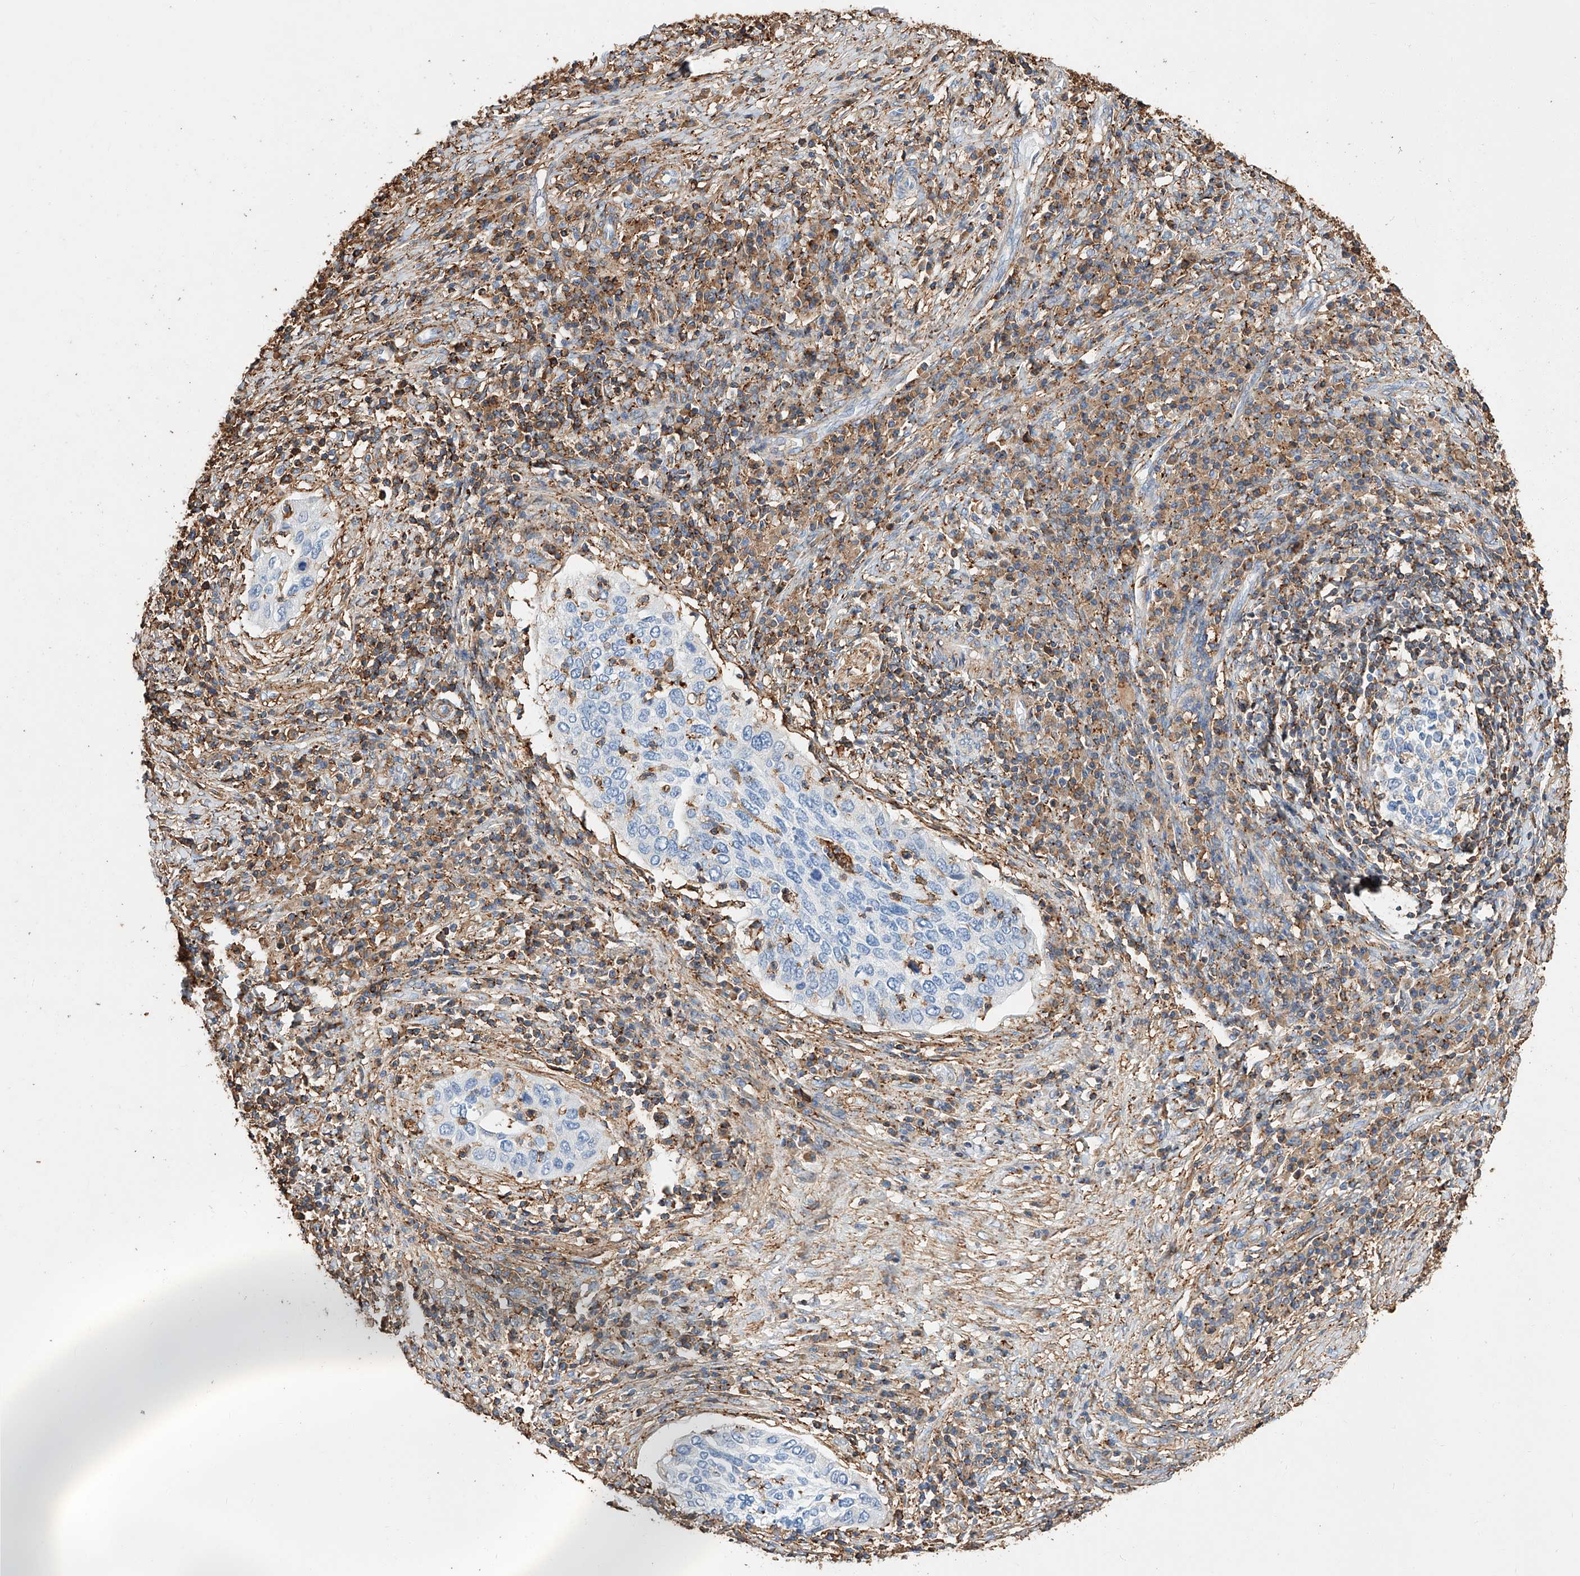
{"staining": {"intensity": "negative", "quantity": "none", "location": "none"}, "tissue": "cervical cancer", "cell_type": "Tumor cells", "image_type": "cancer", "snomed": [{"axis": "morphology", "description": "Squamous cell carcinoma, NOS"}, {"axis": "topography", "description": "Cervix"}], "caption": "Histopathology image shows no protein staining in tumor cells of squamous cell carcinoma (cervical) tissue.", "gene": "WFS1", "patient": {"sex": "female", "age": 38}}